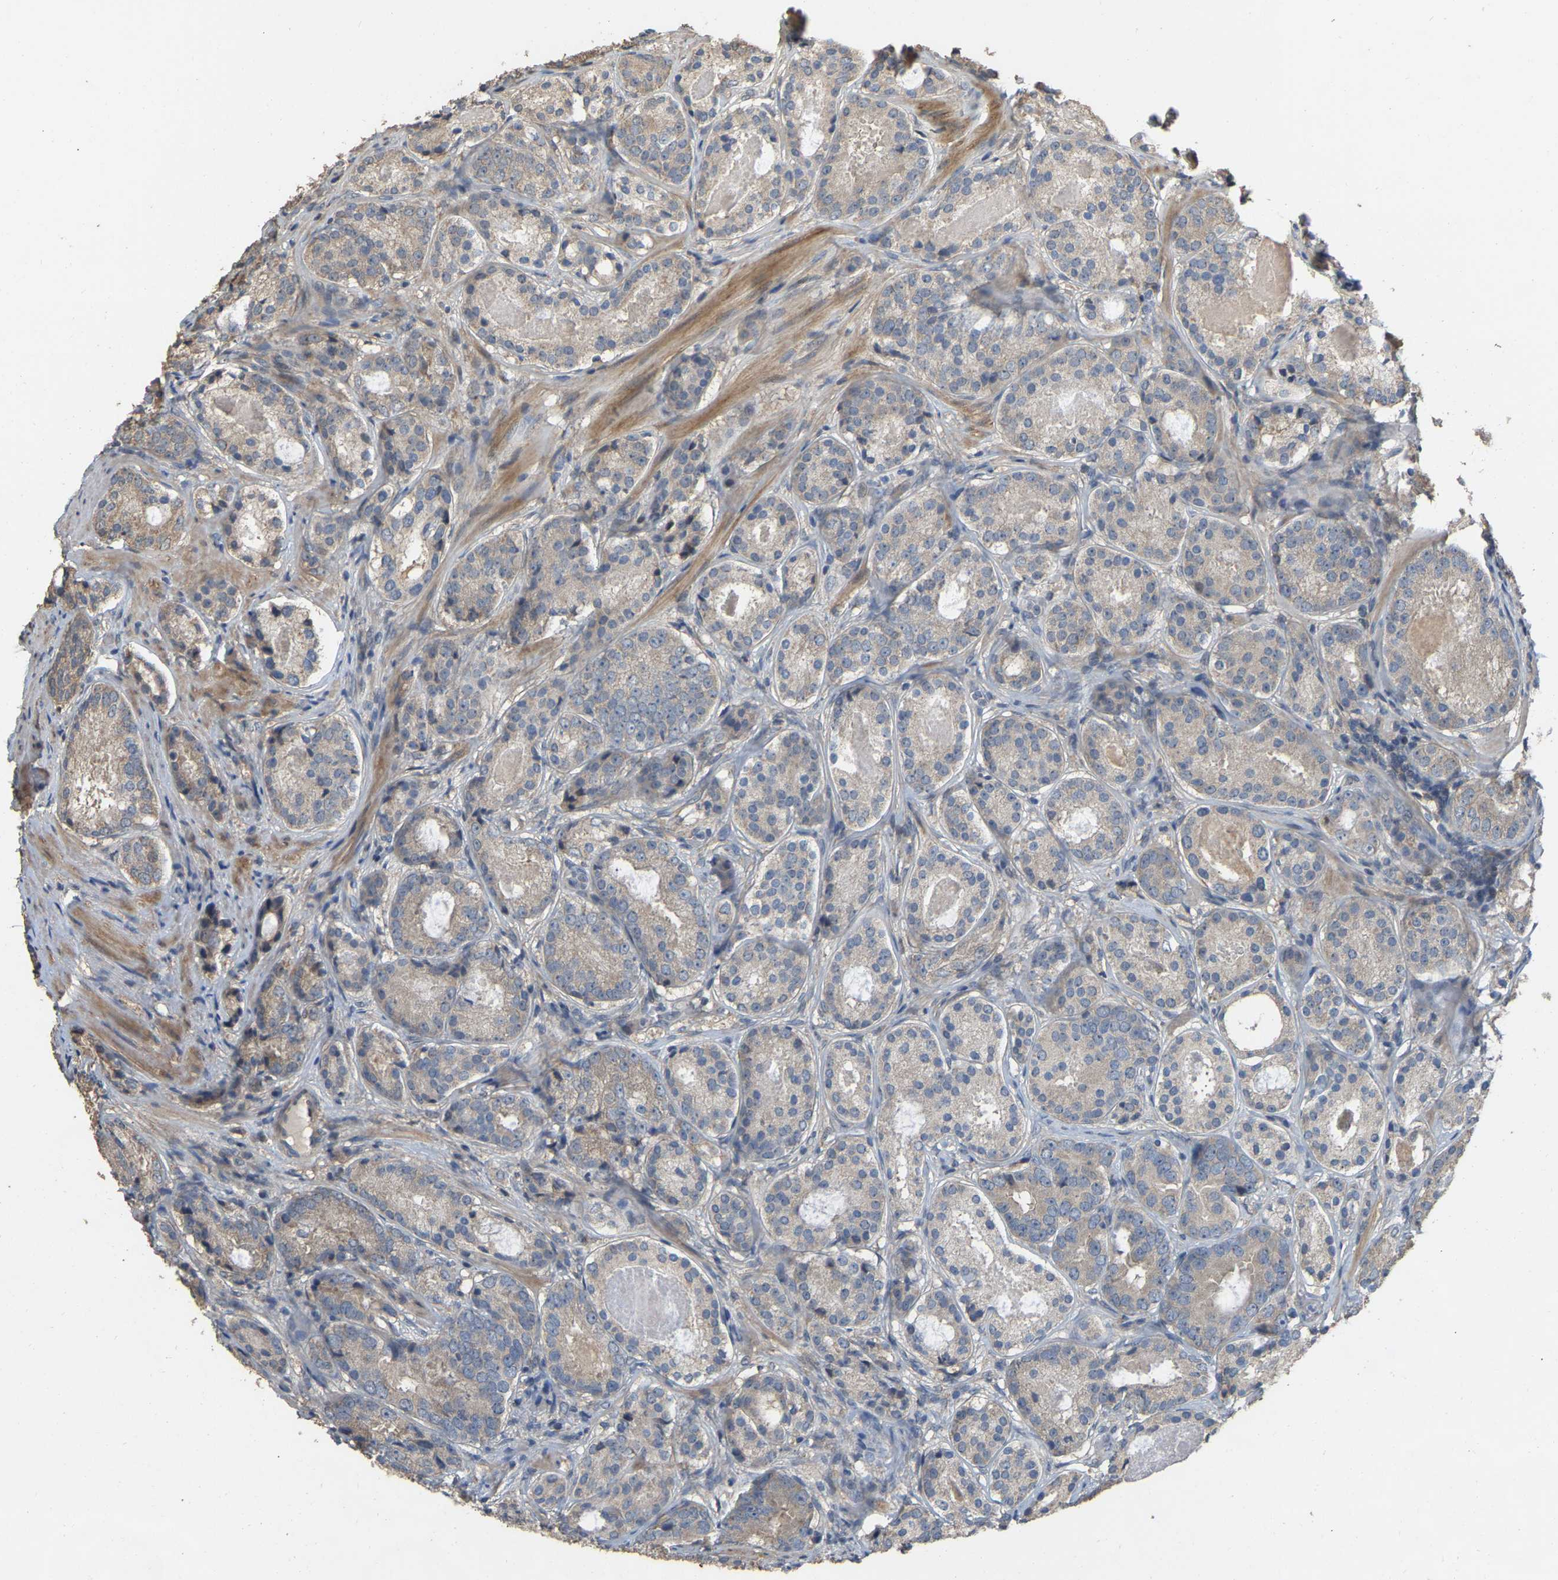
{"staining": {"intensity": "weak", "quantity": ">75%", "location": "cytoplasmic/membranous"}, "tissue": "prostate cancer", "cell_type": "Tumor cells", "image_type": "cancer", "snomed": [{"axis": "morphology", "description": "Adenocarcinoma, Low grade"}, {"axis": "topography", "description": "Prostate"}], "caption": "Immunohistochemistry photomicrograph of low-grade adenocarcinoma (prostate) stained for a protein (brown), which displays low levels of weak cytoplasmic/membranous positivity in about >75% of tumor cells.", "gene": "NCS1", "patient": {"sex": "male", "age": 69}}